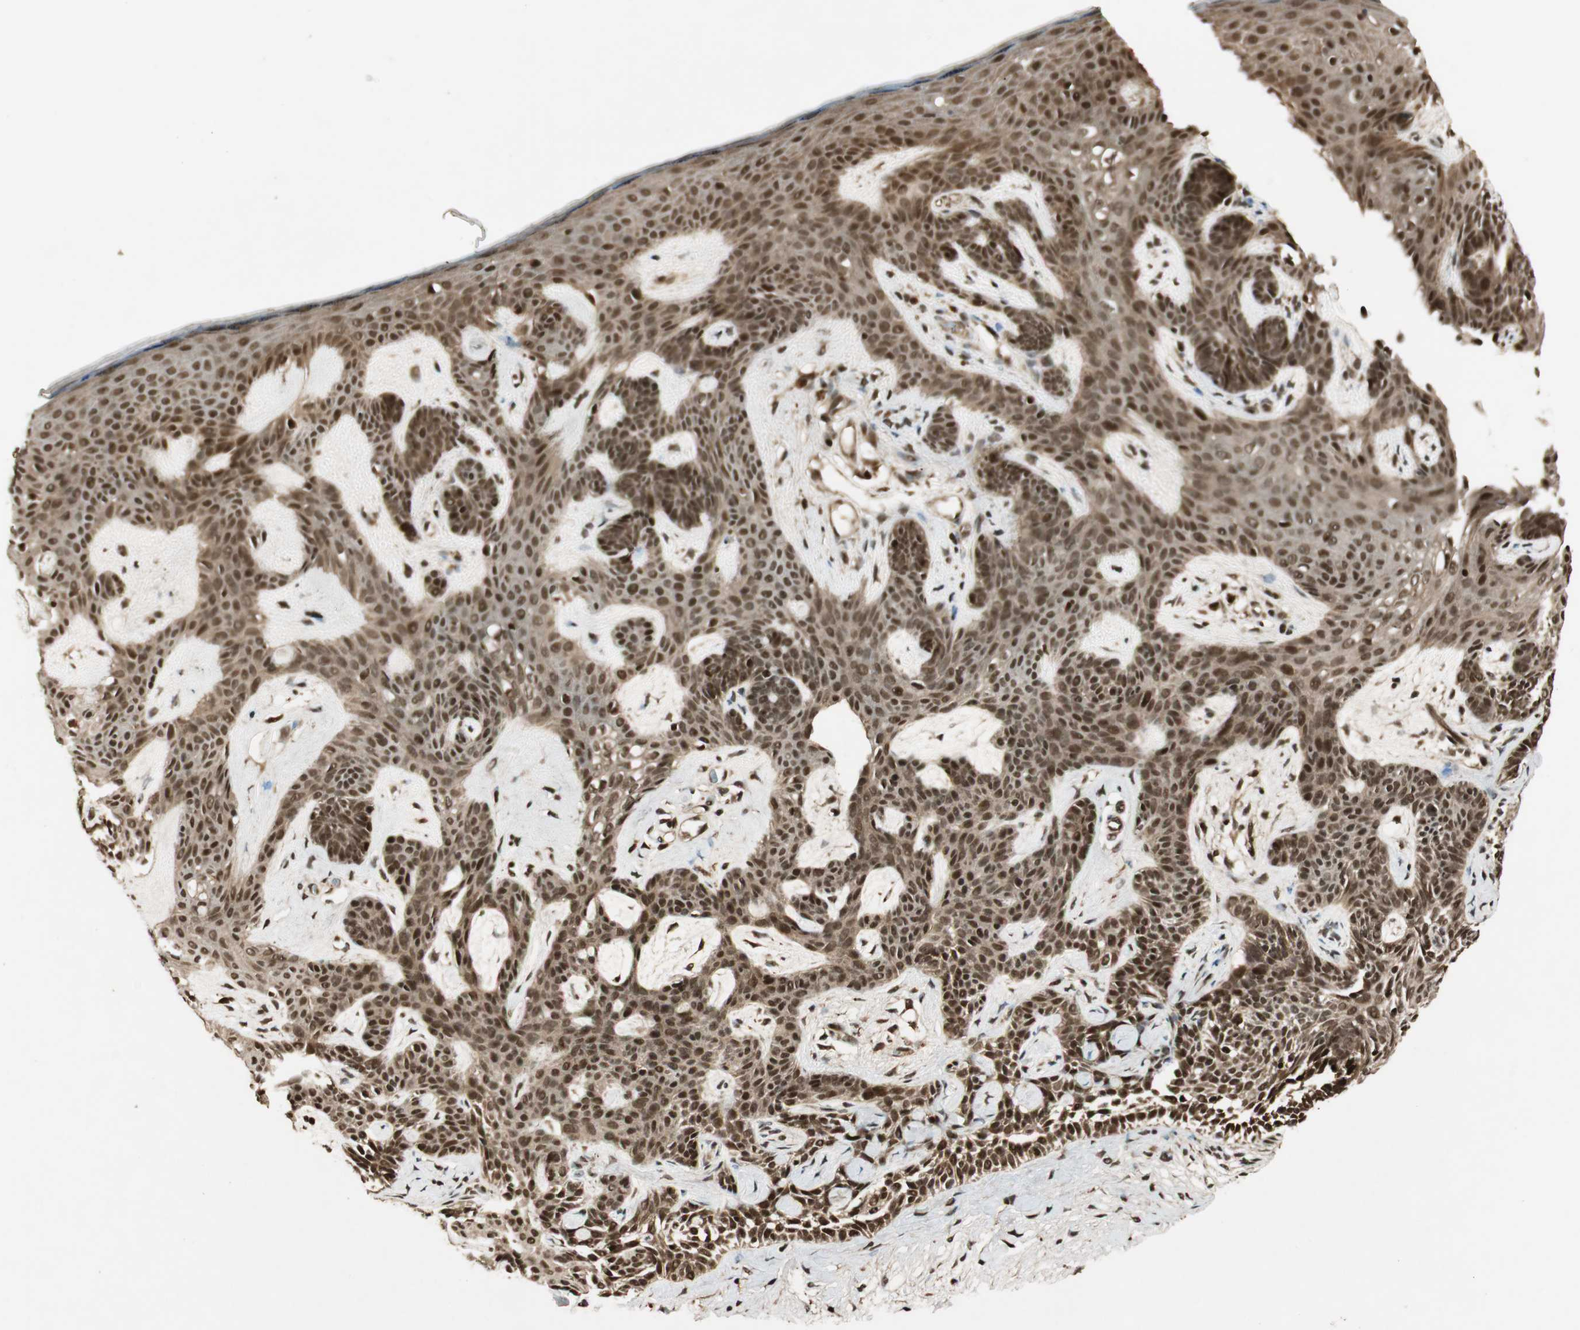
{"staining": {"intensity": "strong", "quantity": ">75%", "location": "cytoplasmic/membranous,nuclear"}, "tissue": "skin cancer", "cell_type": "Tumor cells", "image_type": "cancer", "snomed": [{"axis": "morphology", "description": "Developmental malformation"}, {"axis": "morphology", "description": "Basal cell carcinoma"}, {"axis": "topography", "description": "Skin"}], "caption": "This is an image of IHC staining of skin basal cell carcinoma, which shows strong staining in the cytoplasmic/membranous and nuclear of tumor cells.", "gene": "RPA3", "patient": {"sex": "female", "age": 62}}